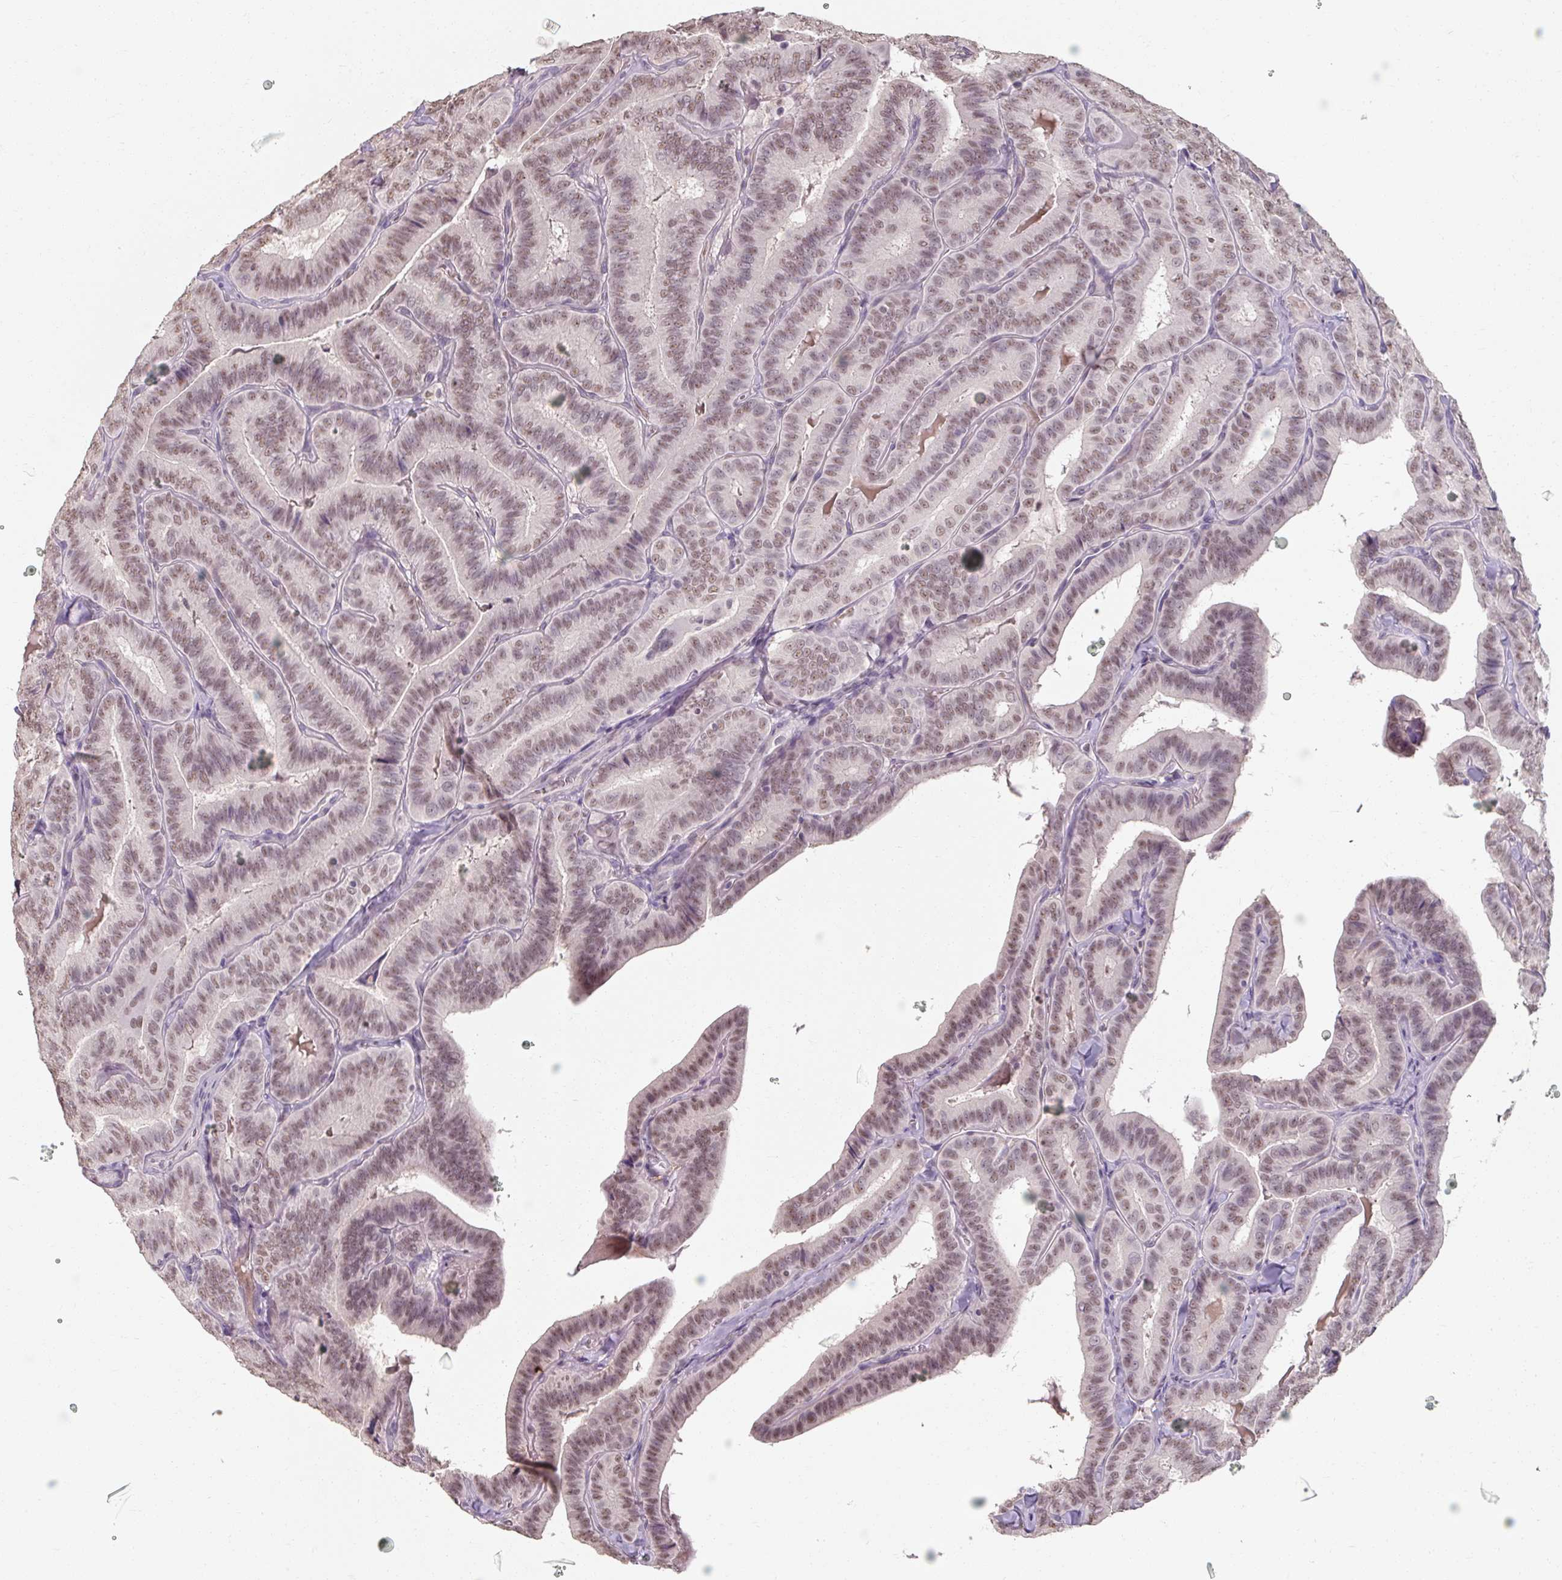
{"staining": {"intensity": "weak", "quantity": "25%-75%", "location": "nuclear"}, "tissue": "thyroid cancer", "cell_type": "Tumor cells", "image_type": "cancer", "snomed": [{"axis": "morphology", "description": "Papillary adenocarcinoma, NOS"}, {"axis": "topography", "description": "Thyroid gland"}], "caption": "Immunohistochemistry (IHC) staining of thyroid cancer (papillary adenocarcinoma), which demonstrates low levels of weak nuclear staining in about 25%-75% of tumor cells indicating weak nuclear protein staining. The staining was performed using DAB (3,3'-diaminobenzidine) (brown) for protein detection and nuclei were counterstained in hematoxylin (blue).", "gene": "ZFTRAF1", "patient": {"sex": "male", "age": 61}}